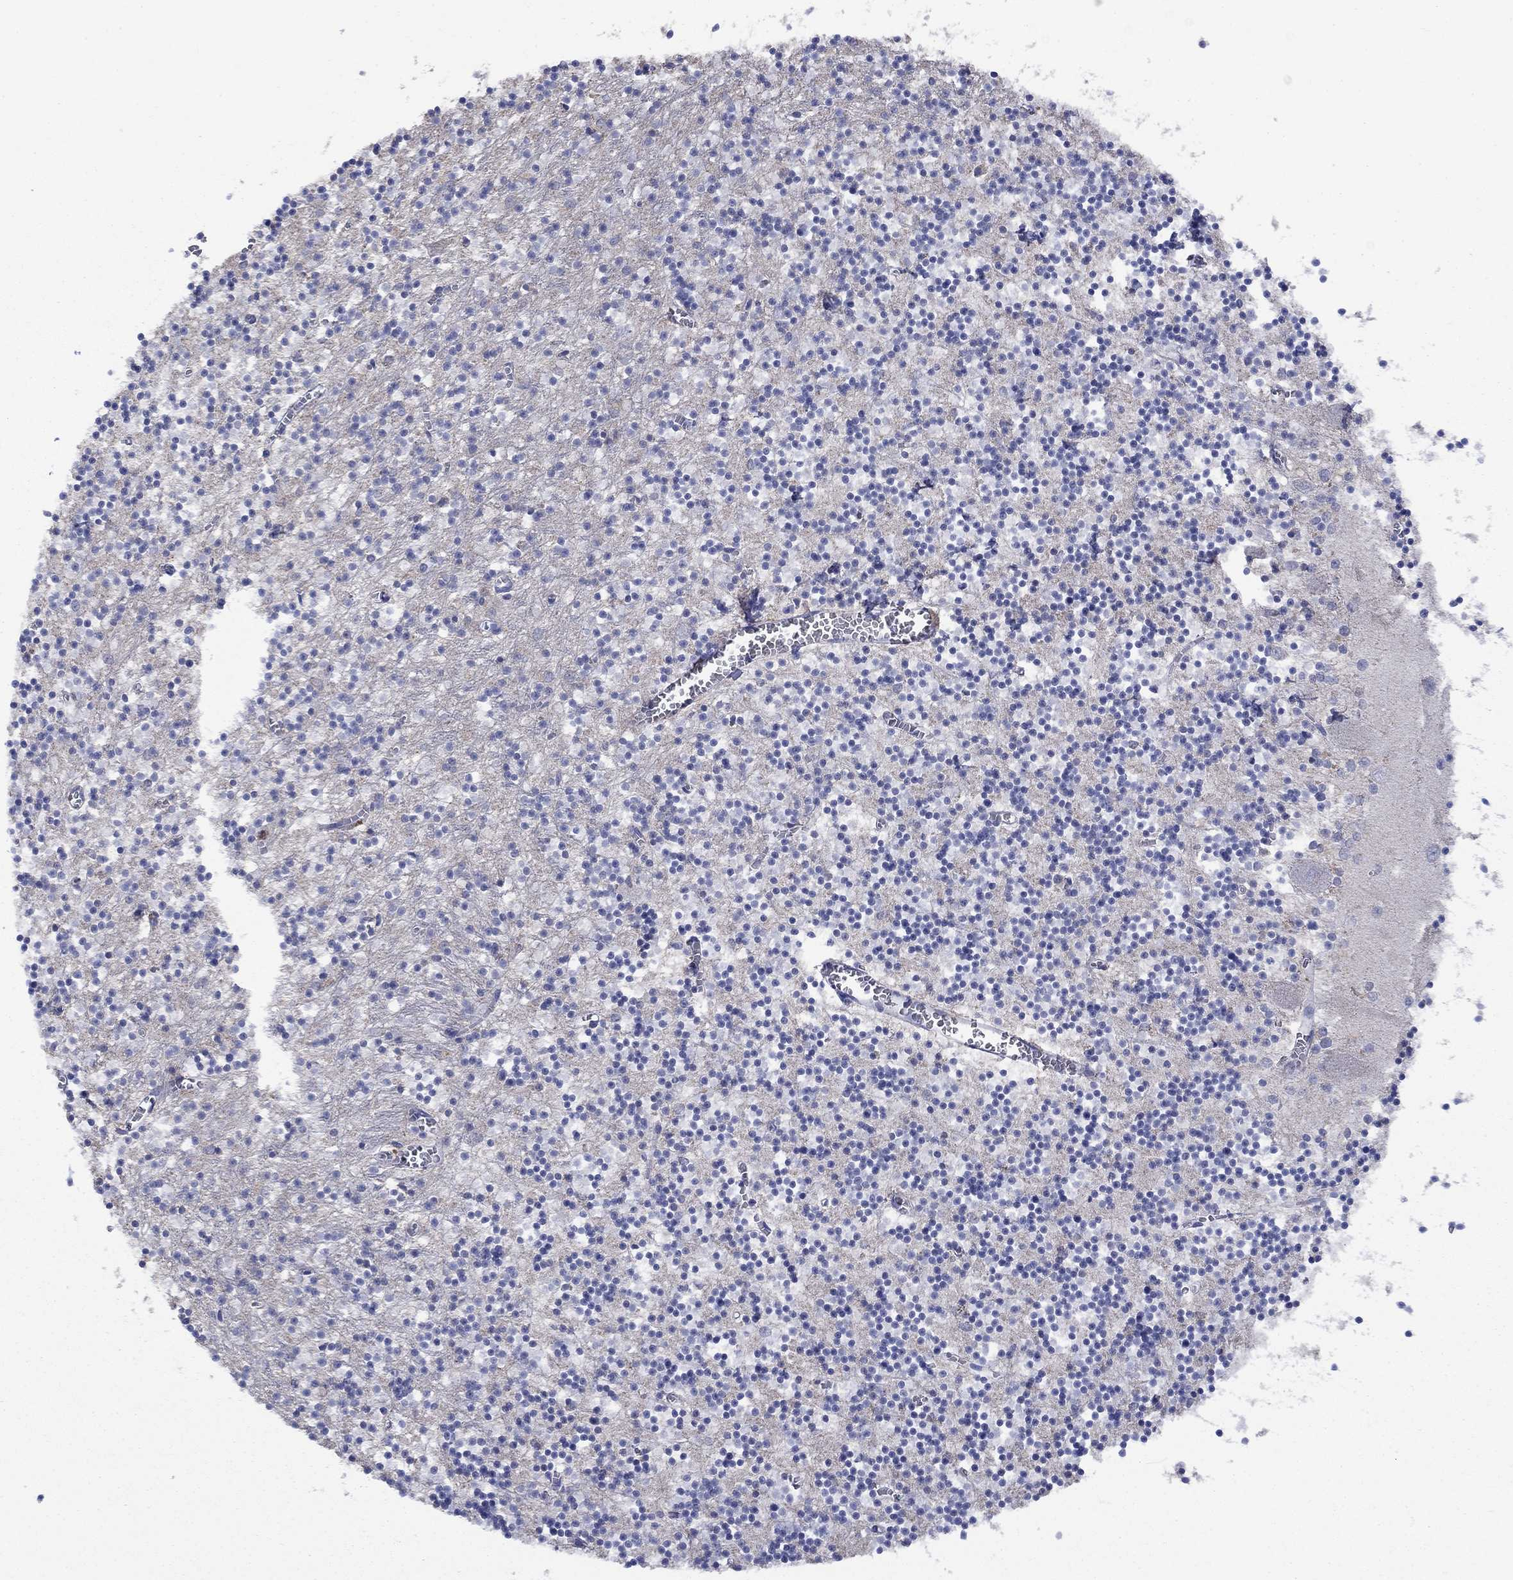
{"staining": {"intensity": "negative", "quantity": "none", "location": "none"}, "tissue": "cerebellum", "cell_type": "Cells in granular layer", "image_type": "normal", "snomed": [{"axis": "morphology", "description": "Normal tissue, NOS"}, {"axis": "topography", "description": "Cerebellum"}], "caption": "IHC of unremarkable human cerebellum exhibits no expression in cells in granular layer.", "gene": "CLVS1", "patient": {"sex": "female", "age": 64}}